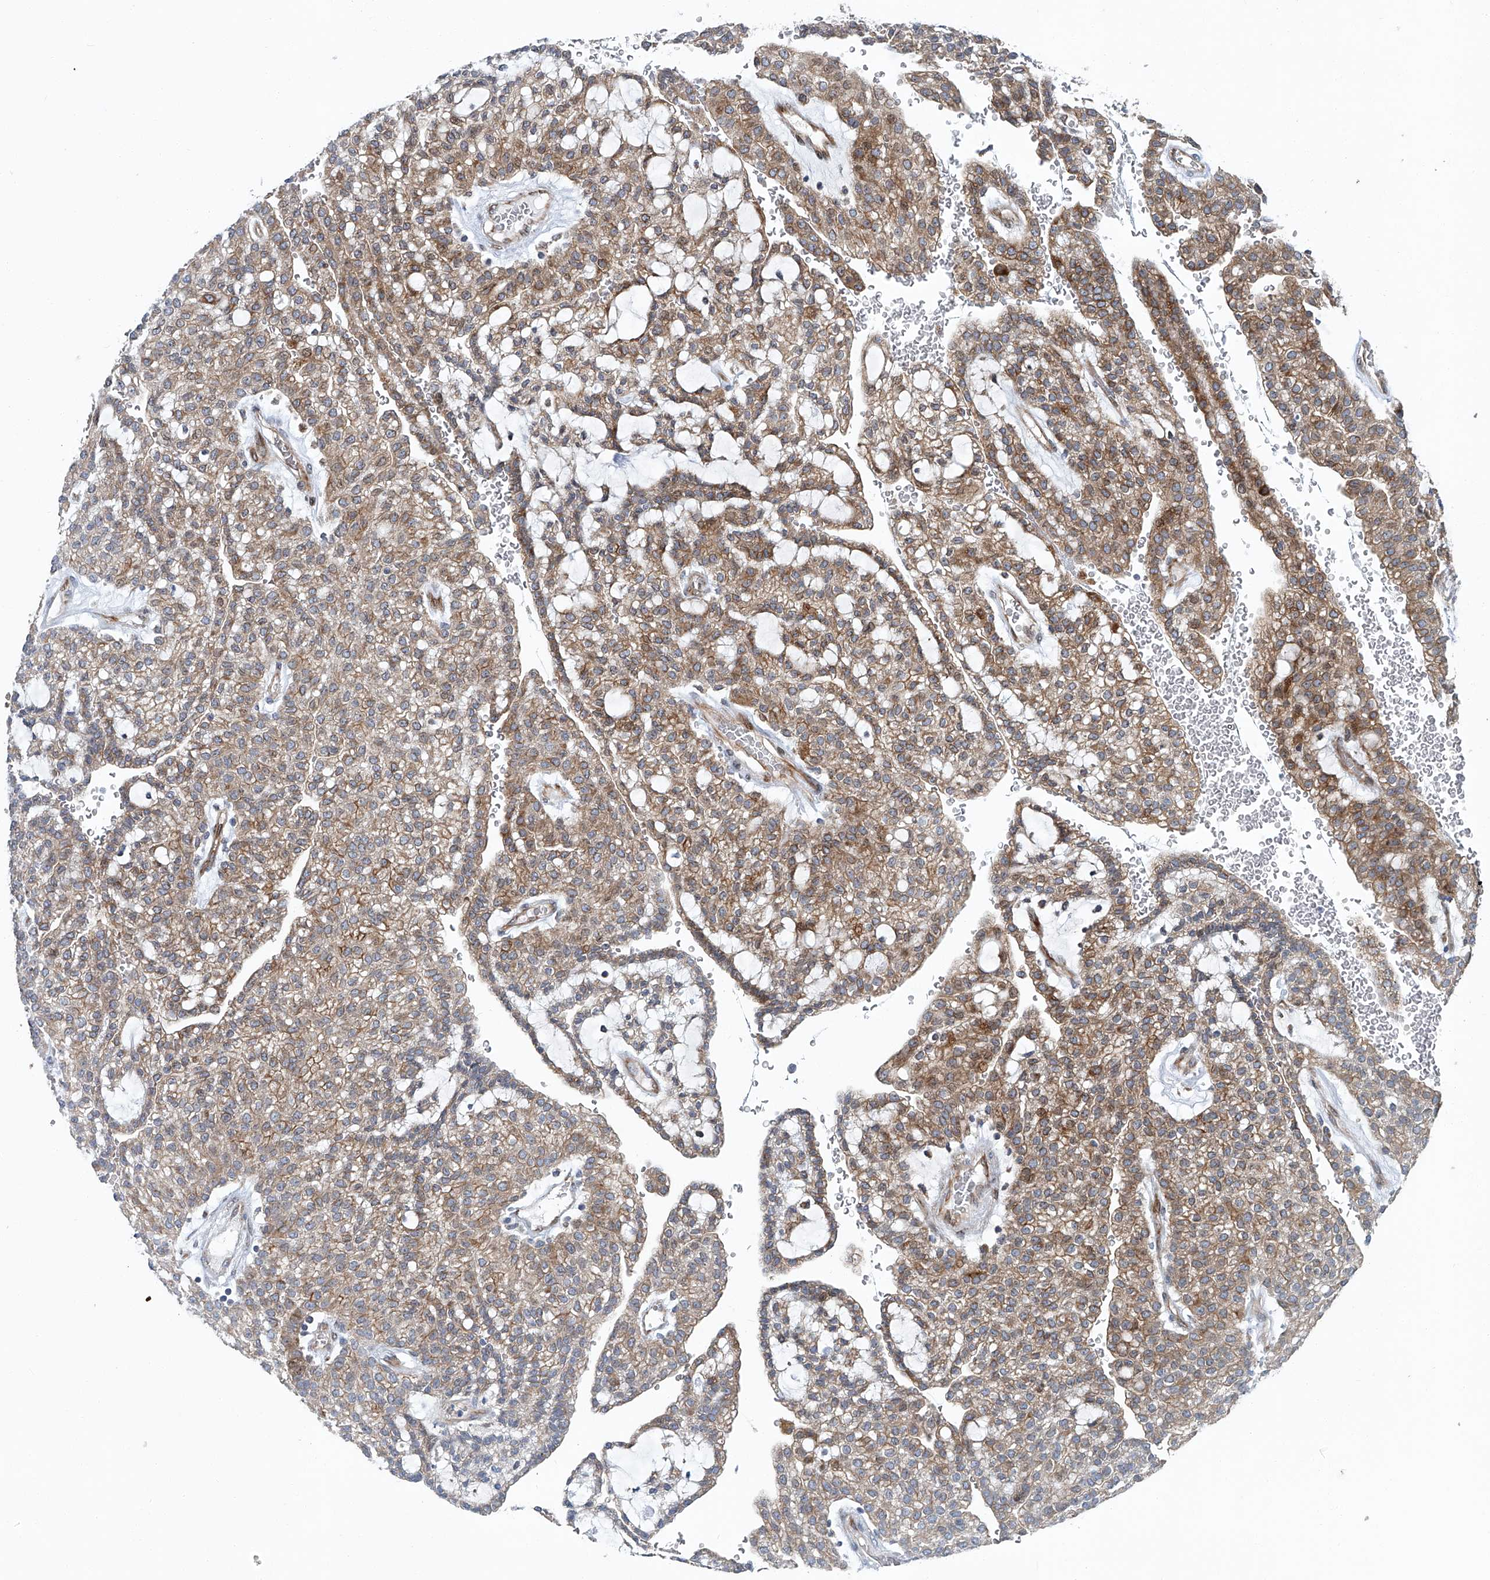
{"staining": {"intensity": "moderate", "quantity": "25%-75%", "location": "cytoplasmic/membranous,nuclear"}, "tissue": "renal cancer", "cell_type": "Tumor cells", "image_type": "cancer", "snomed": [{"axis": "morphology", "description": "Adenocarcinoma, NOS"}, {"axis": "topography", "description": "Kidney"}], "caption": "There is medium levels of moderate cytoplasmic/membranous and nuclear positivity in tumor cells of renal adenocarcinoma, as demonstrated by immunohistochemical staining (brown color).", "gene": "GPR132", "patient": {"sex": "male", "age": 63}}